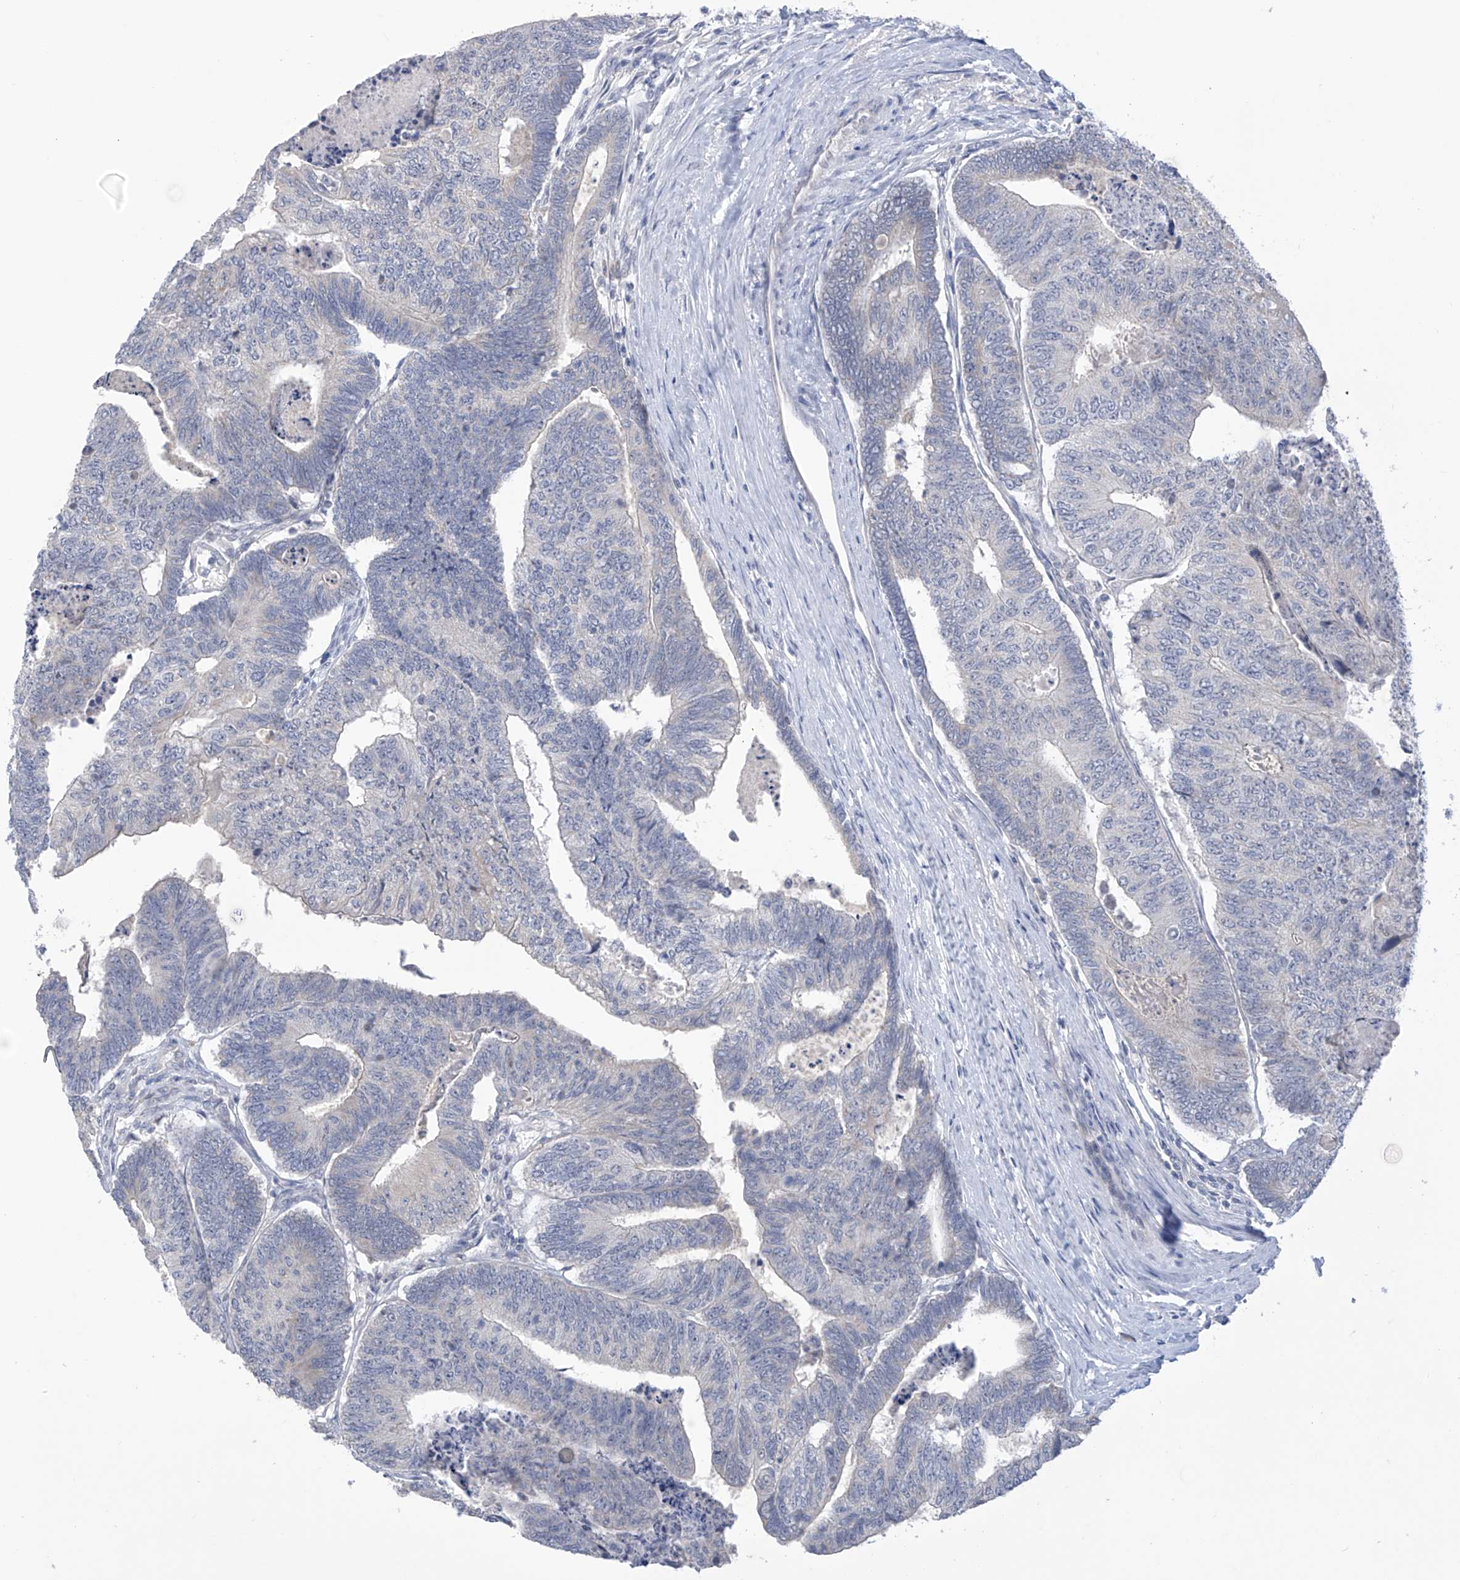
{"staining": {"intensity": "negative", "quantity": "none", "location": "none"}, "tissue": "colorectal cancer", "cell_type": "Tumor cells", "image_type": "cancer", "snomed": [{"axis": "morphology", "description": "Adenocarcinoma, NOS"}, {"axis": "topography", "description": "Colon"}], "caption": "Immunohistochemical staining of human adenocarcinoma (colorectal) exhibits no significant expression in tumor cells. (DAB (3,3'-diaminobenzidine) immunohistochemistry, high magnification).", "gene": "IBA57", "patient": {"sex": "female", "age": 67}}